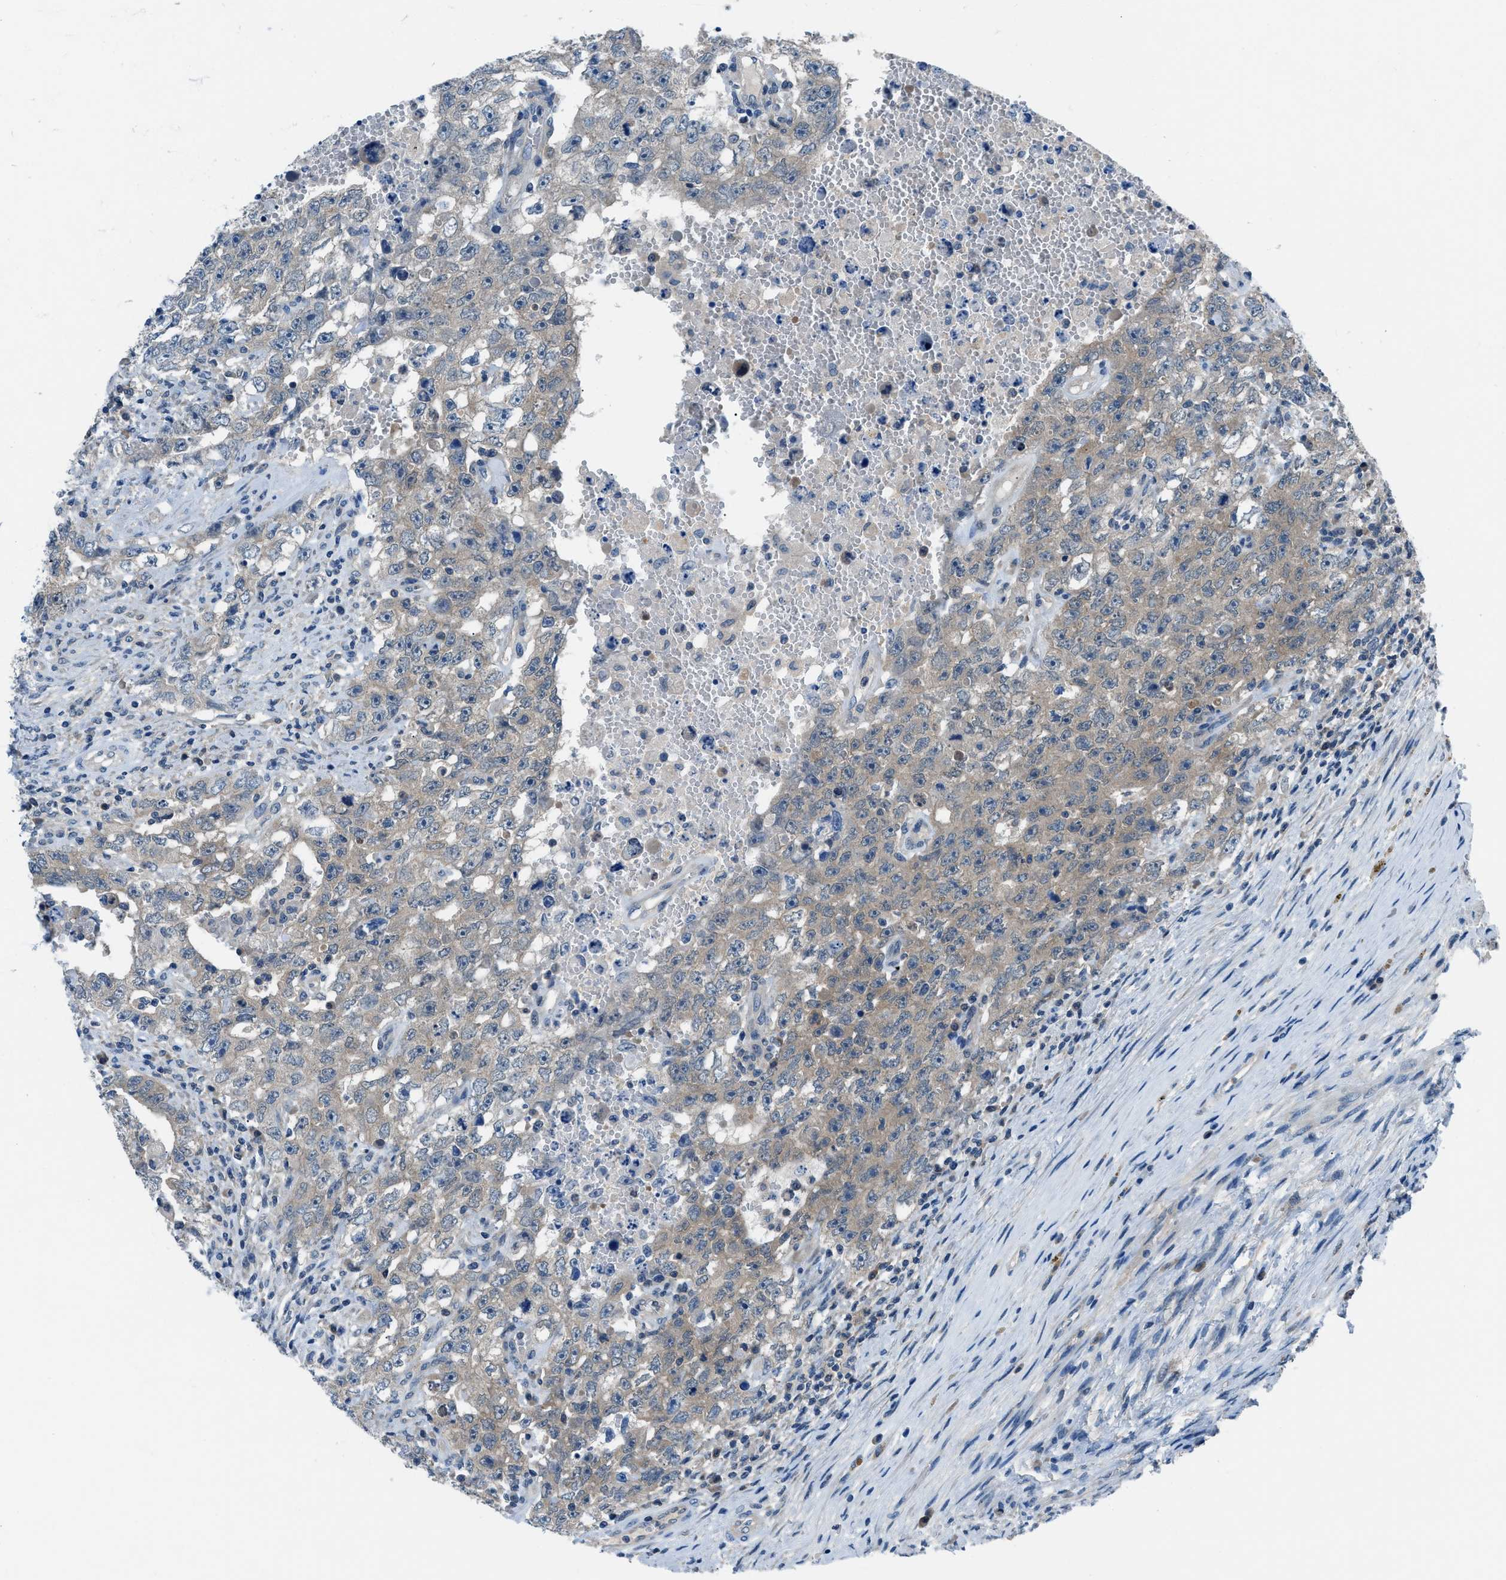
{"staining": {"intensity": "weak", "quantity": "25%-75%", "location": "cytoplasmic/membranous"}, "tissue": "testis cancer", "cell_type": "Tumor cells", "image_type": "cancer", "snomed": [{"axis": "morphology", "description": "Carcinoma, Embryonal, NOS"}, {"axis": "topography", "description": "Testis"}], "caption": "Immunohistochemical staining of testis cancer exhibits low levels of weak cytoplasmic/membranous protein positivity in approximately 25%-75% of tumor cells.", "gene": "ACP1", "patient": {"sex": "male", "age": 26}}